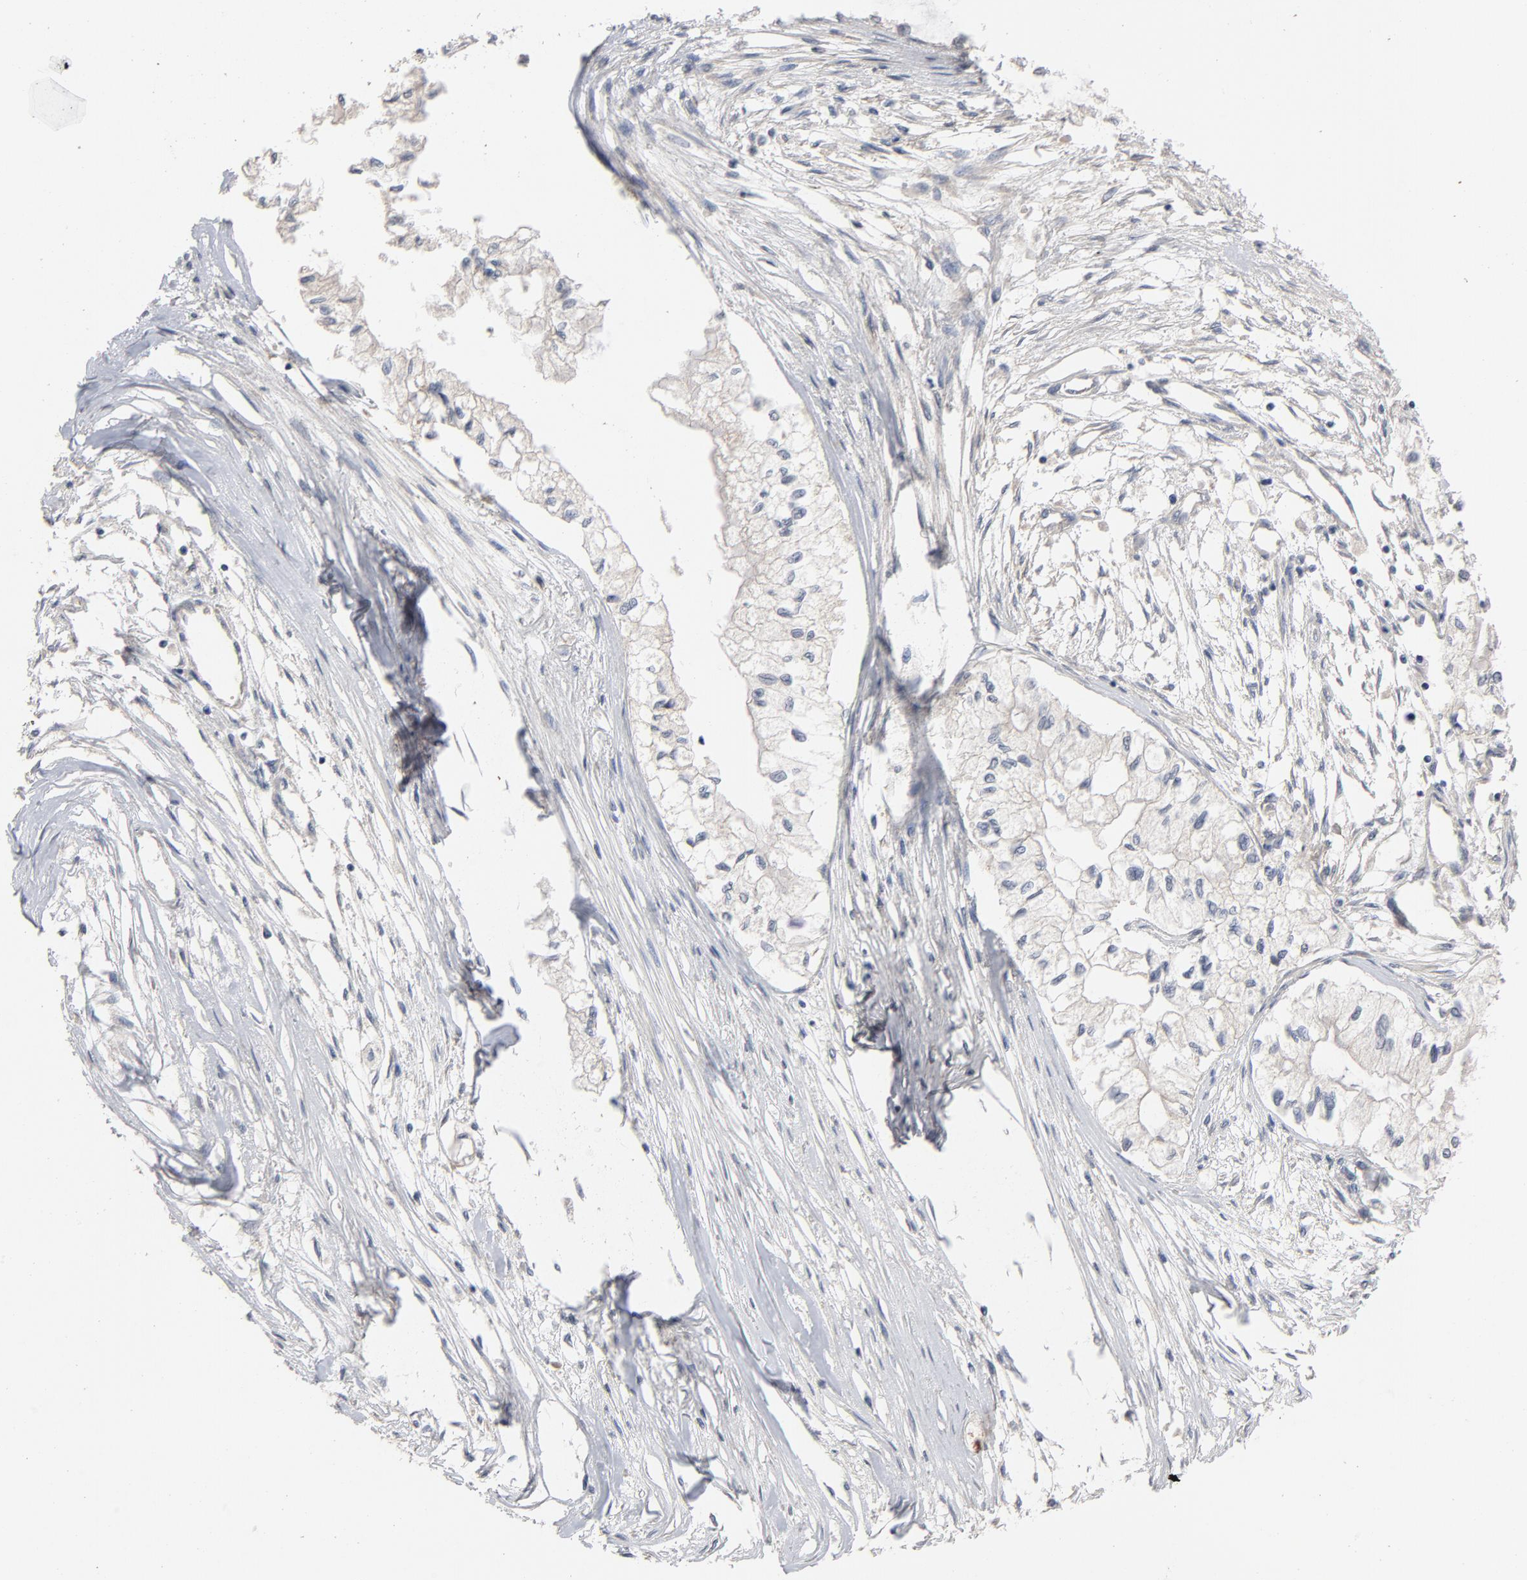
{"staining": {"intensity": "weak", "quantity": ">75%", "location": "cytoplasmic/membranous"}, "tissue": "pancreatic cancer", "cell_type": "Tumor cells", "image_type": "cancer", "snomed": [{"axis": "morphology", "description": "Adenocarcinoma, NOS"}, {"axis": "topography", "description": "Pancreas"}], "caption": "Protein expression analysis of human pancreatic cancer (adenocarcinoma) reveals weak cytoplasmic/membranous positivity in about >75% of tumor cells.", "gene": "CCDC134", "patient": {"sex": "male", "age": 79}}